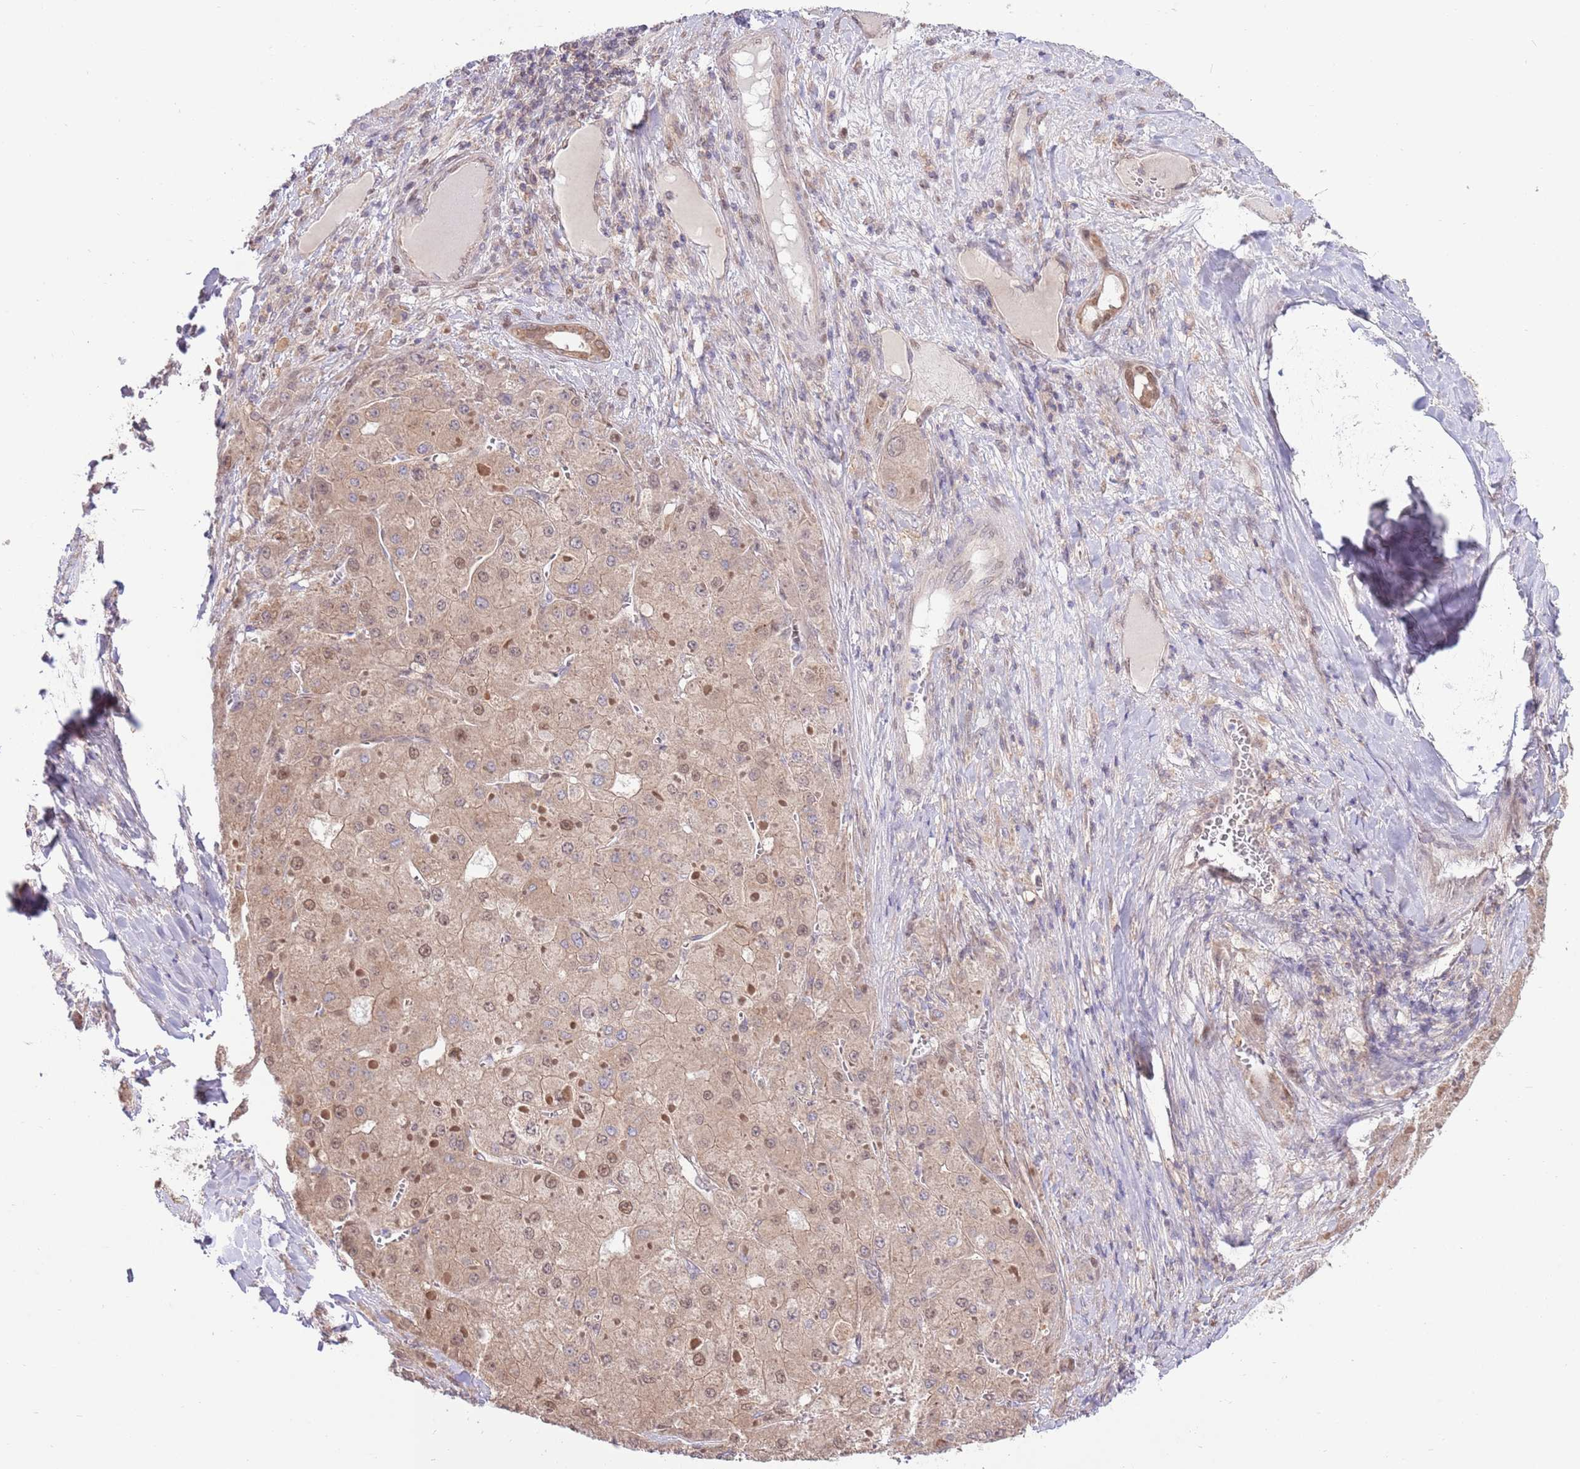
{"staining": {"intensity": "weak", "quantity": ">75%", "location": "cytoplasmic/membranous"}, "tissue": "liver cancer", "cell_type": "Tumor cells", "image_type": "cancer", "snomed": [{"axis": "morphology", "description": "Carcinoma, Hepatocellular, NOS"}, {"axis": "topography", "description": "Liver"}], "caption": "DAB (3,3'-diaminobenzidine) immunohistochemical staining of human liver cancer (hepatocellular carcinoma) exhibits weak cytoplasmic/membranous protein staining in about >75% of tumor cells.", "gene": "ARL2BP", "patient": {"sex": "female", "age": 73}}